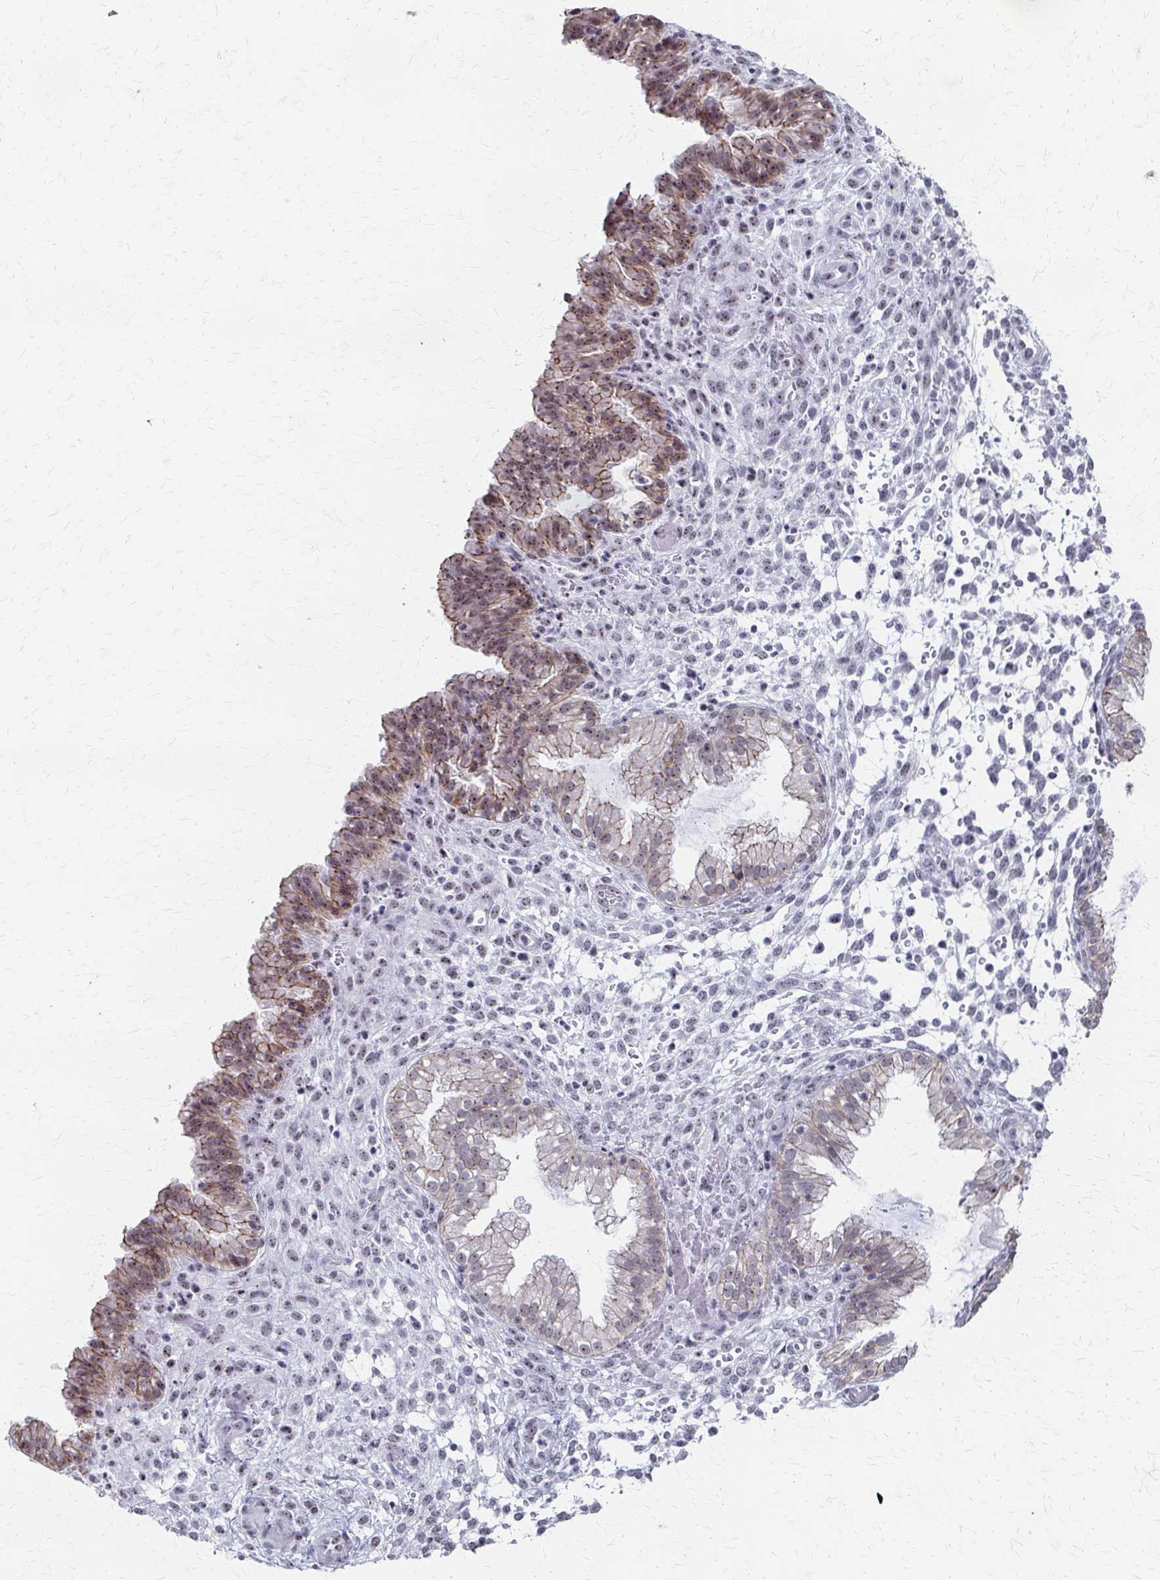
{"staining": {"intensity": "negative", "quantity": "none", "location": "none"}, "tissue": "endometrium", "cell_type": "Cells in endometrial stroma", "image_type": "normal", "snomed": [{"axis": "morphology", "description": "Normal tissue, NOS"}, {"axis": "topography", "description": "Endometrium"}], "caption": "Cells in endometrial stroma are negative for brown protein staining in normal endometrium. The staining is performed using DAB (3,3'-diaminobenzidine) brown chromogen with nuclei counter-stained in using hematoxylin.", "gene": "PES1", "patient": {"sex": "female", "age": 33}}